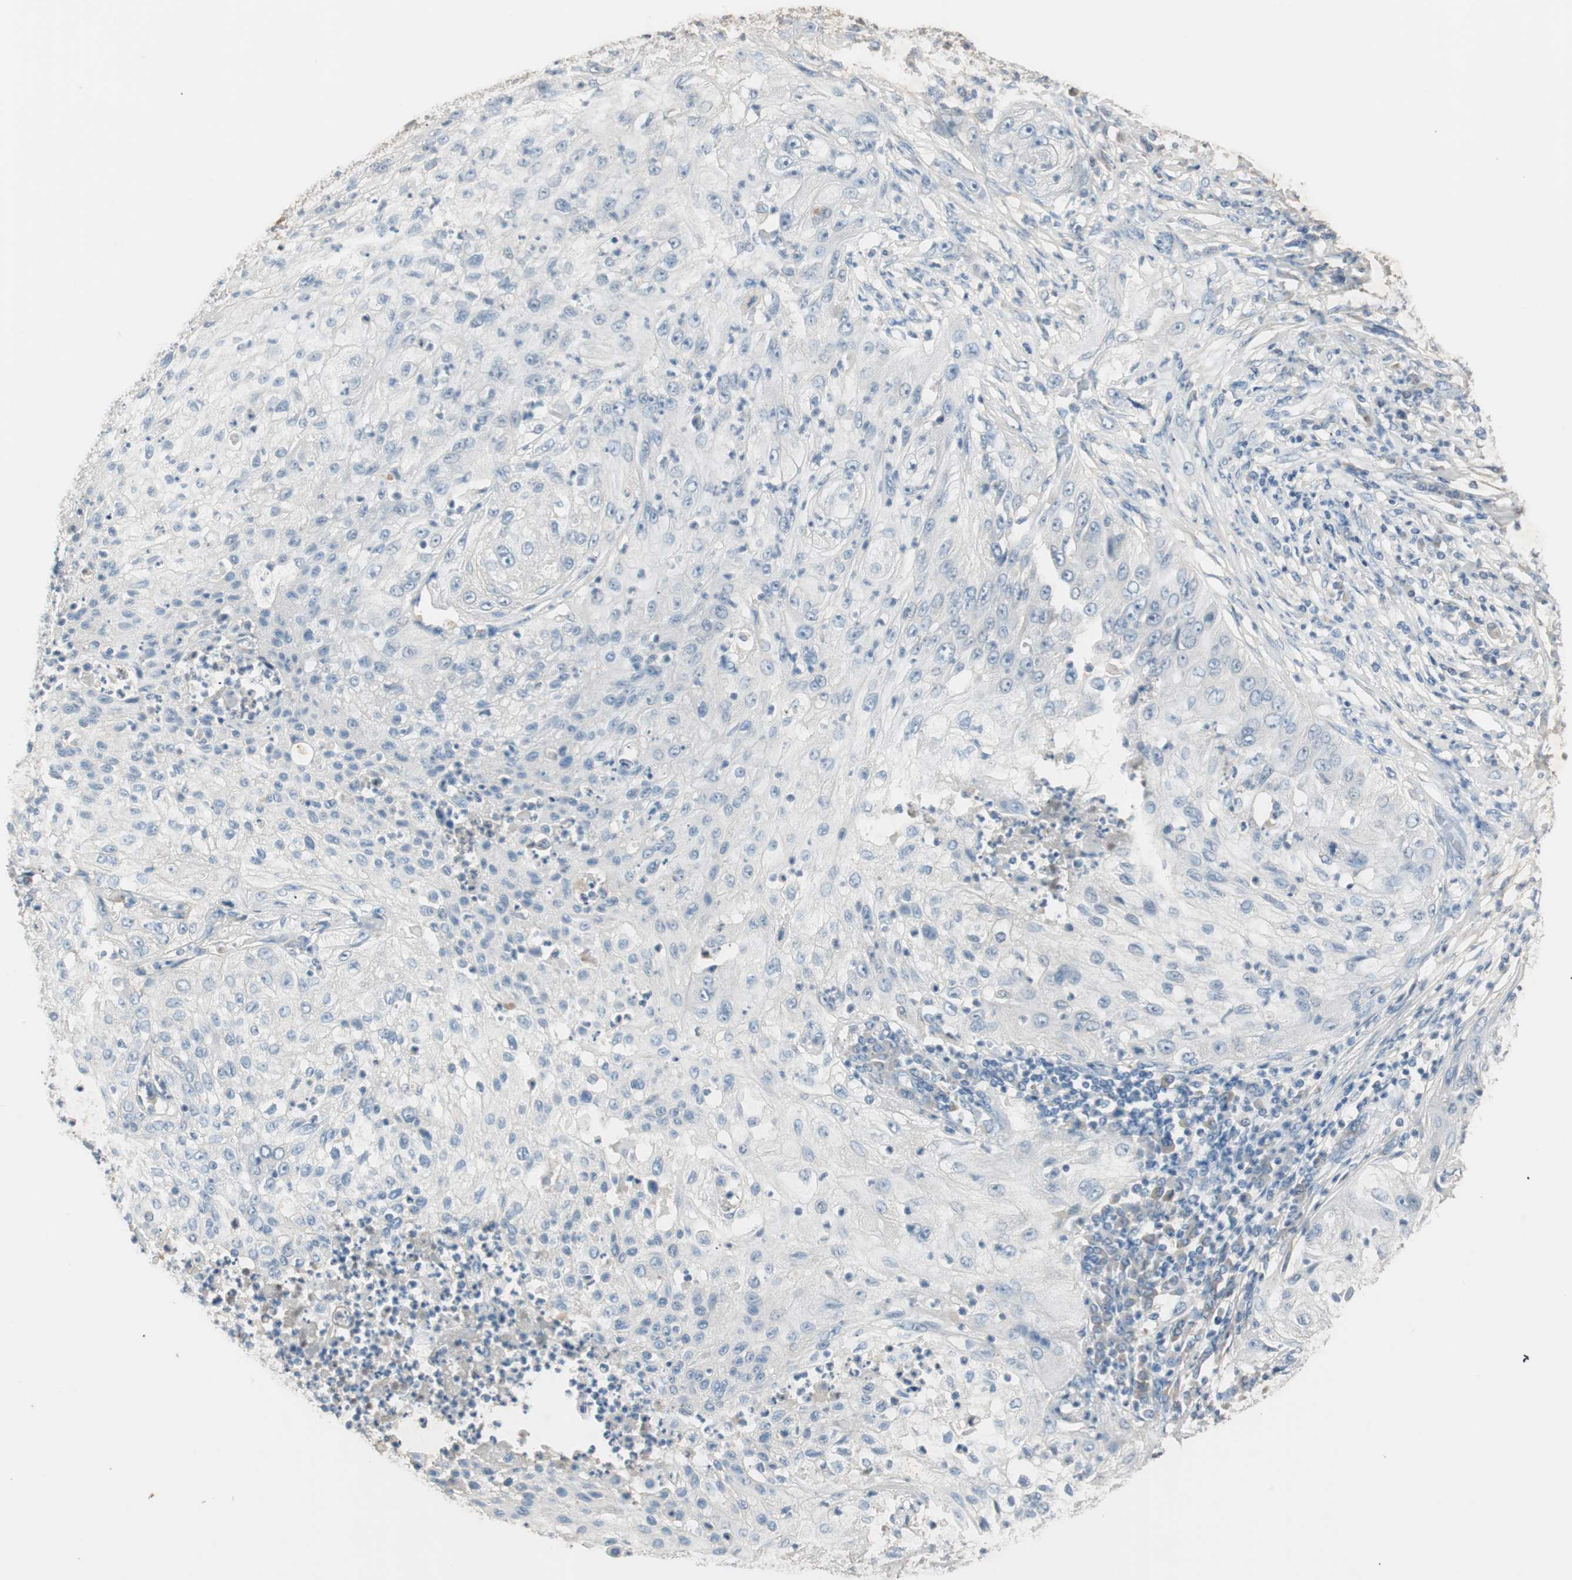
{"staining": {"intensity": "negative", "quantity": "none", "location": "none"}, "tissue": "lung cancer", "cell_type": "Tumor cells", "image_type": "cancer", "snomed": [{"axis": "morphology", "description": "Inflammation, NOS"}, {"axis": "morphology", "description": "Squamous cell carcinoma, NOS"}, {"axis": "topography", "description": "Lymph node"}, {"axis": "topography", "description": "Soft tissue"}, {"axis": "topography", "description": "Lung"}], "caption": "There is no significant staining in tumor cells of lung squamous cell carcinoma.", "gene": "KHK", "patient": {"sex": "male", "age": 66}}